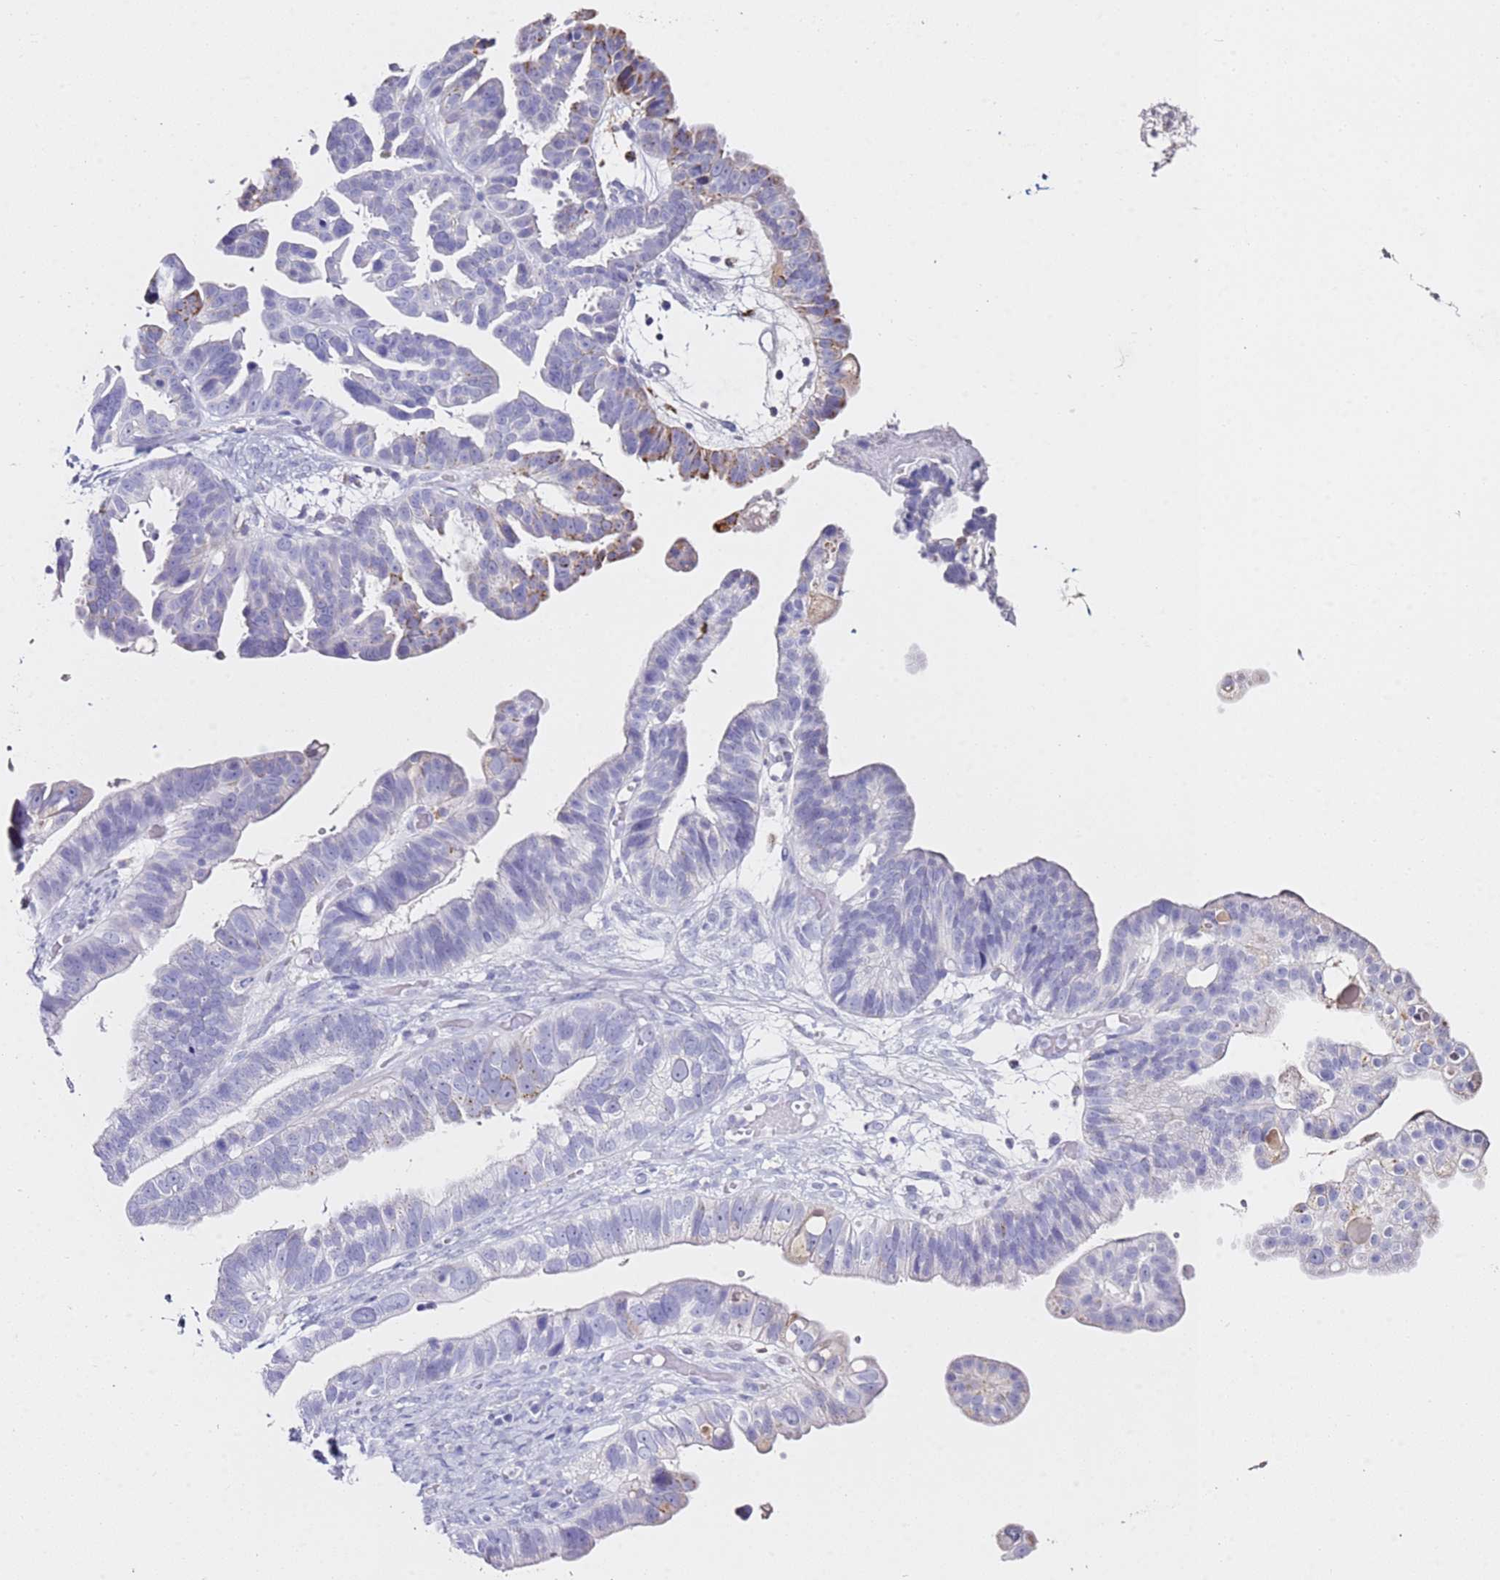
{"staining": {"intensity": "negative", "quantity": "none", "location": "none"}, "tissue": "ovarian cancer", "cell_type": "Tumor cells", "image_type": "cancer", "snomed": [{"axis": "morphology", "description": "Cystadenocarcinoma, serous, NOS"}, {"axis": "topography", "description": "Ovary"}], "caption": "An immunohistochemistry micrograph of ovarian serous cystadenocarcinoma is shown. There is no staining in tumor cells of ovarian serous cystadenocarcinoma.", "gene": "PTBP2", "patient": {"sex": "female", "age": 56}}